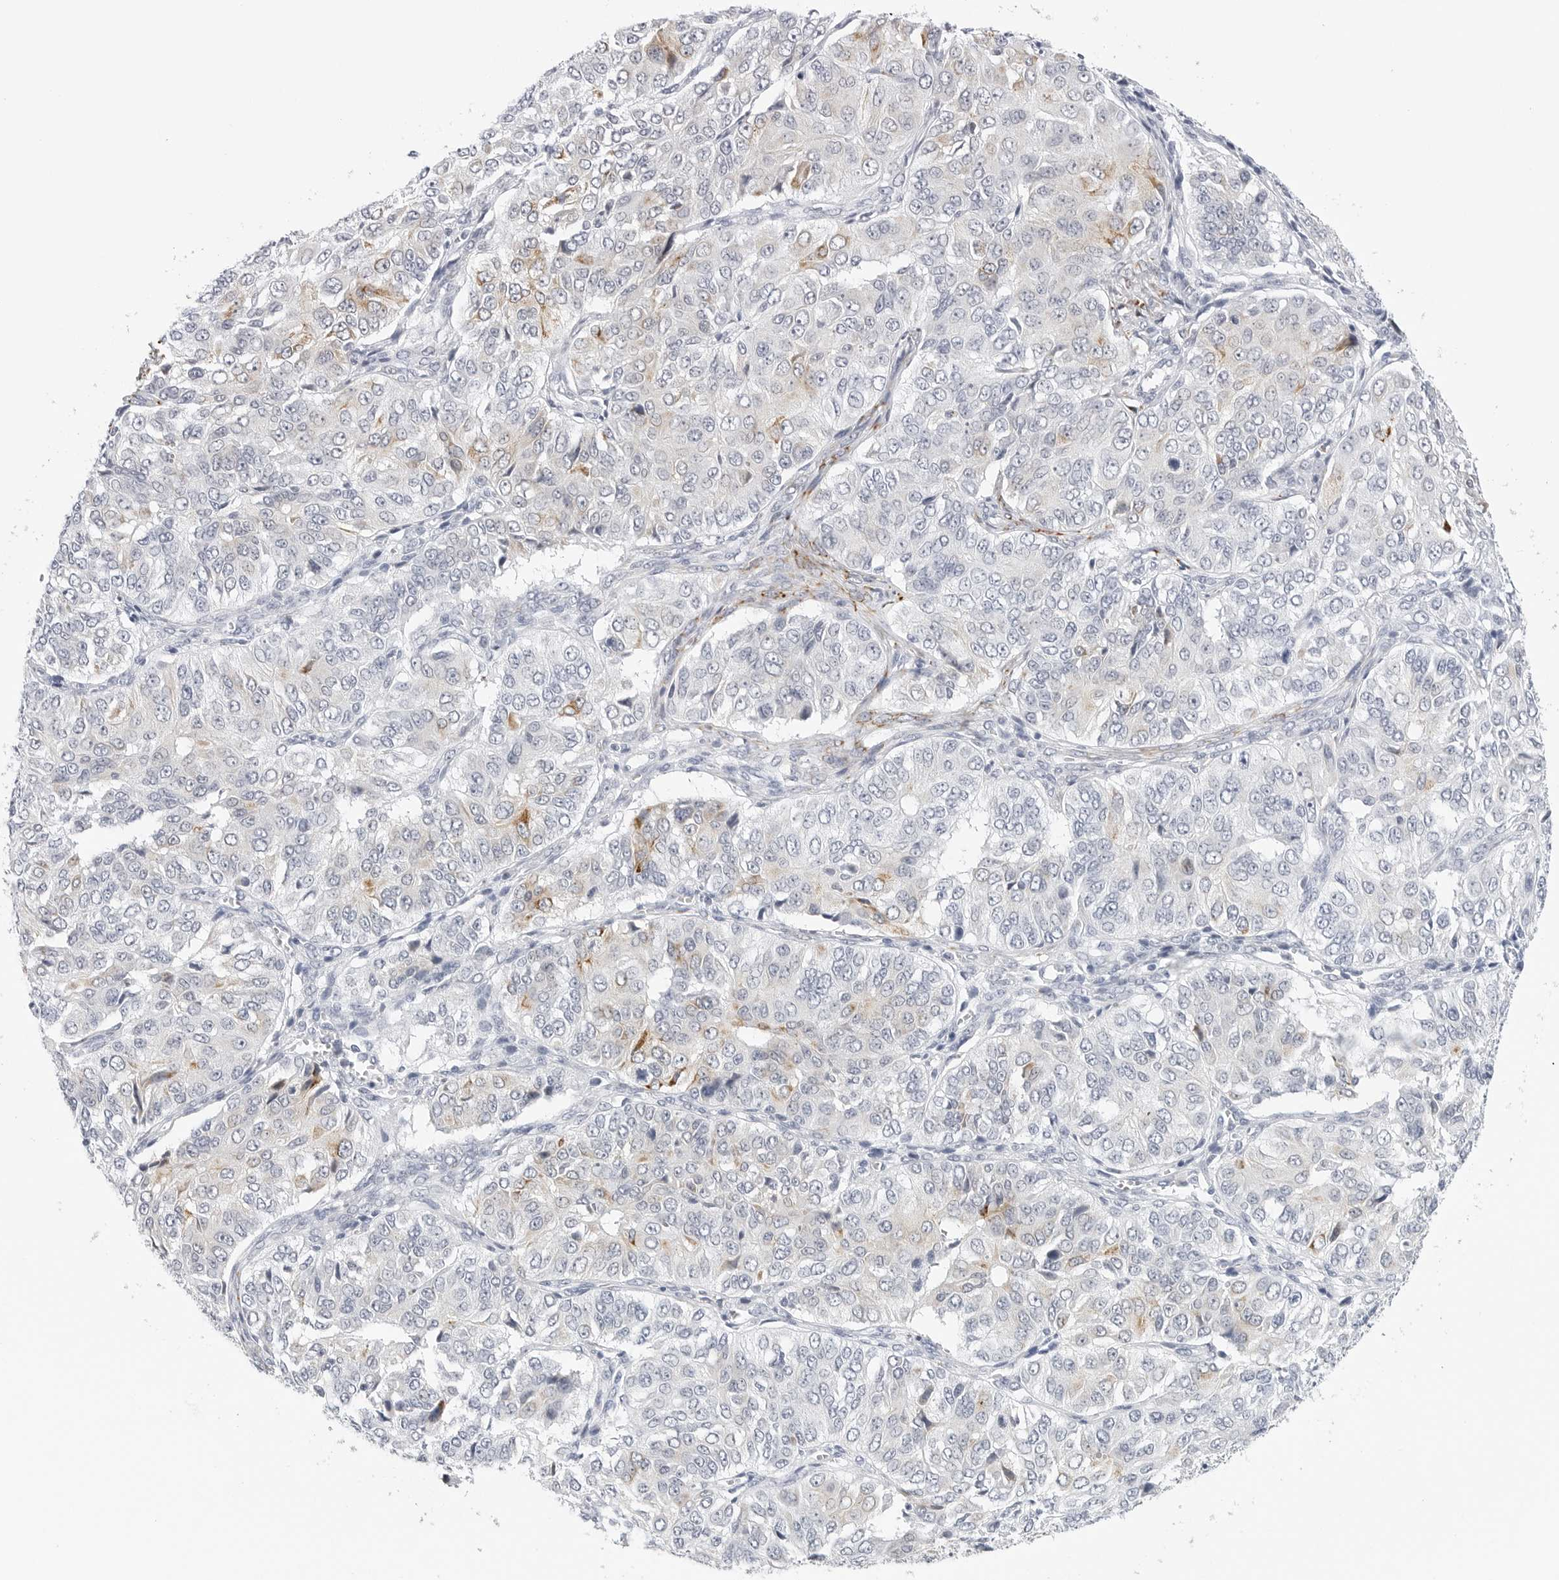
{"staining": {"intensity": "moderate", "quantity": "<25%", "location": "cytoplasmic/membranous"}, "tissue": "ovarian cancer", "cell_type": "Tumor cells", "image_type": "cancer", "snomed": [{"axis": "morphology", "description": "Carcinoma, endometroid"}, {"axis": "topography", "description": "Ovary"}], "caption": "Ovarian cancer stained with a protein marker reveals moderate staining in tumor cells.", "gene": "HSPB7", "patient": {"sex": "female", "age": 51}}